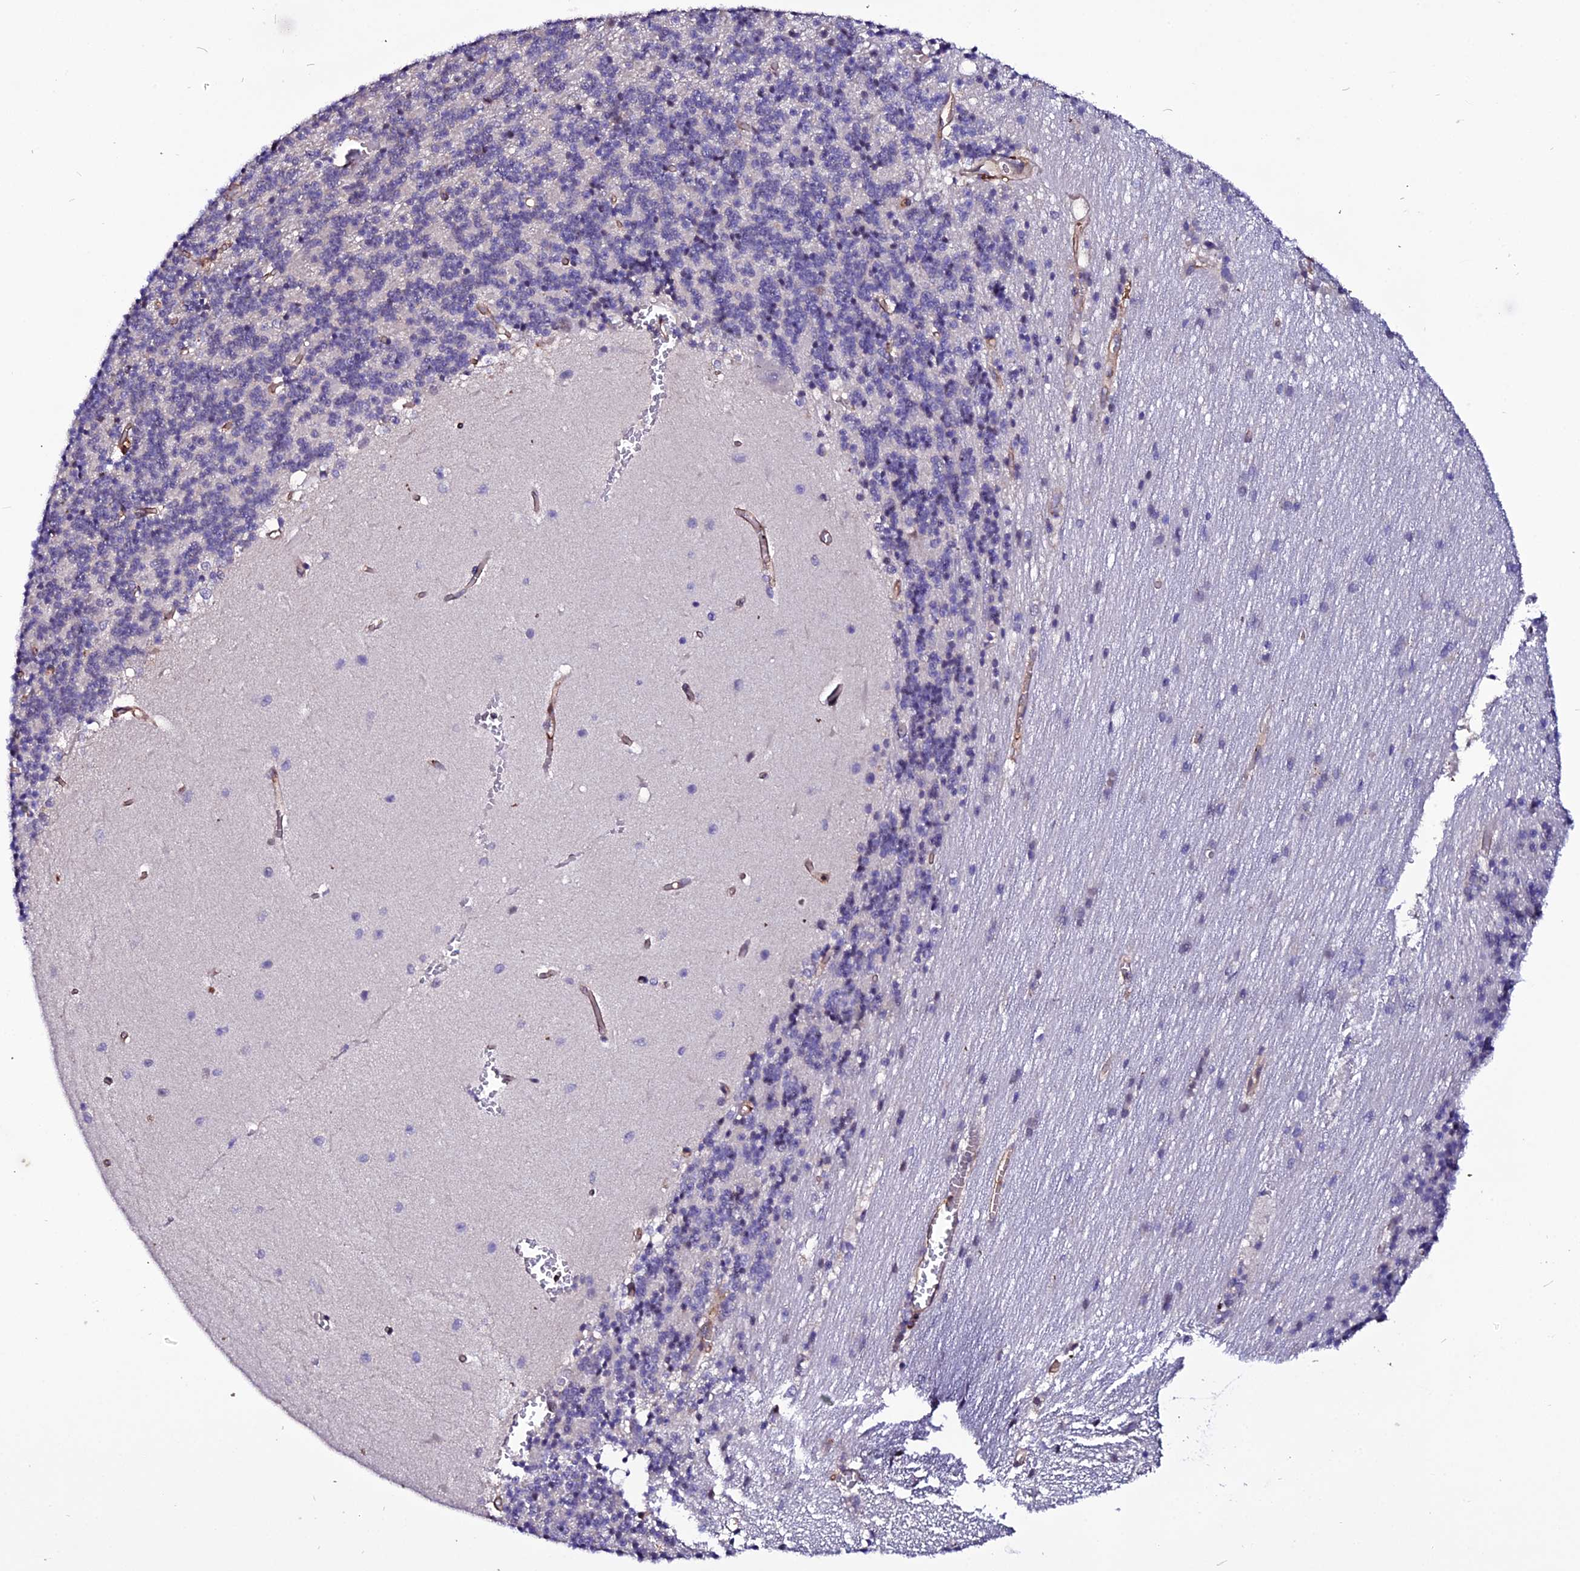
{"staining": {"intensity": "negative", "quantity": "none", "location": "none"}, "tissue": "cerebellum", "cell_type": "Cells in granular layer", "image_type": "normal", "snomed": [{"axis": "morphology", "description": "Normal tissue, NOS"}, {"axis": "topography", "description": "Cerebellum"}], "caption": "Immunohistochemistry (IHC) of normal human cerebellum demonstrates no expression in cells in granular layer.", "gene": "USP17L10", "patient": {"sex": "male", "age": 37}}